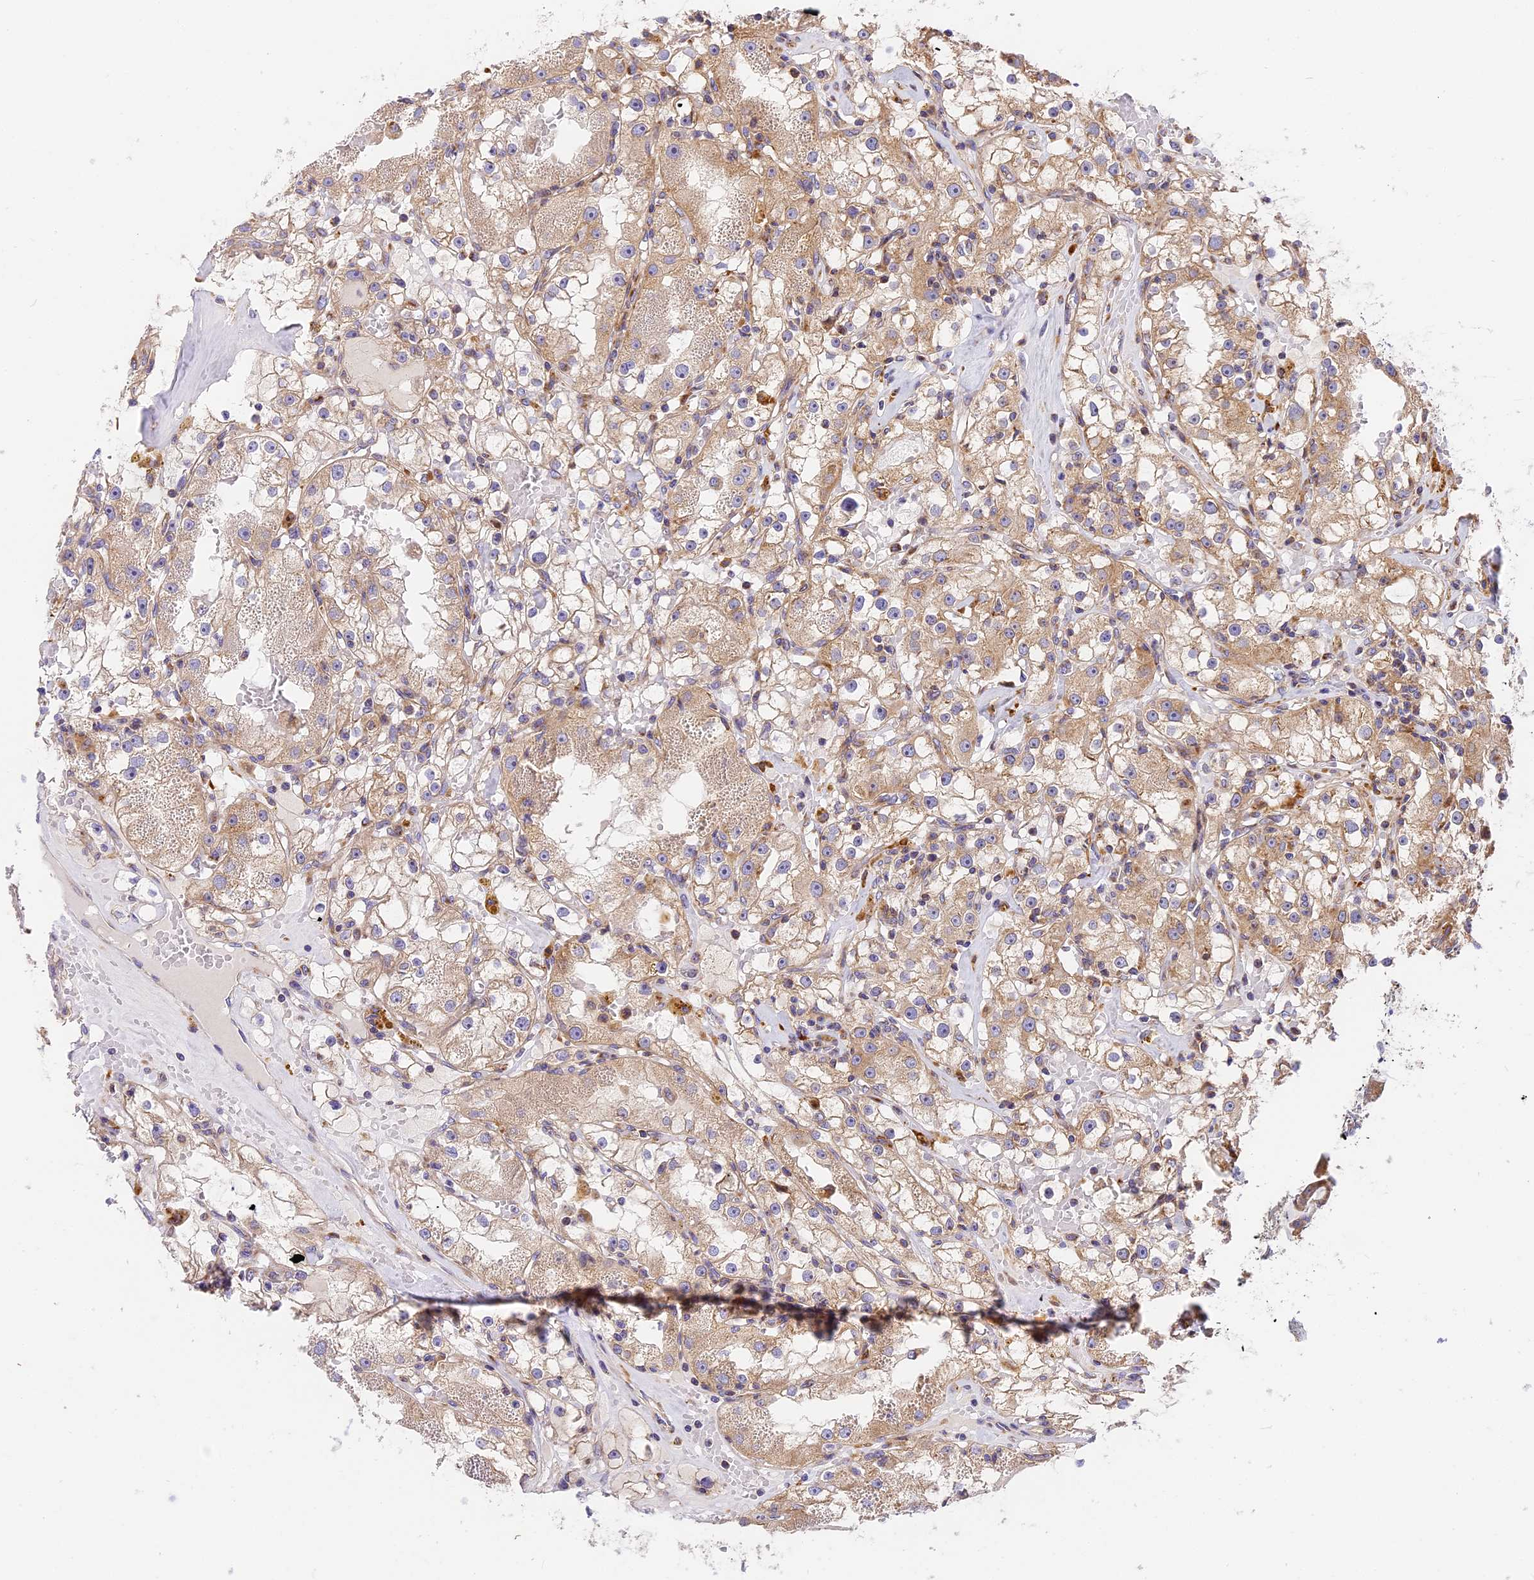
{"staining": {"intensity": "weak", "quantity": ">75%", "location": "cytoplasmic/membranous"}, "tissue": "renal cancer", "cell_type": "Tumor cells", "image_type": "cancer", "snomed": [{"axis": "morphology", "description": "Adenocarcinoma, NOS"}, {"axis": "topography", "description": "Kidney"}], "caption": "Immunohistochemical staining of human renal cancer exhibits weak cytoplasmic/membranous protein expression in about >75% of tumor cells.", "gene": "MRAS", "patient": {"sex": "male", "age": 56}}